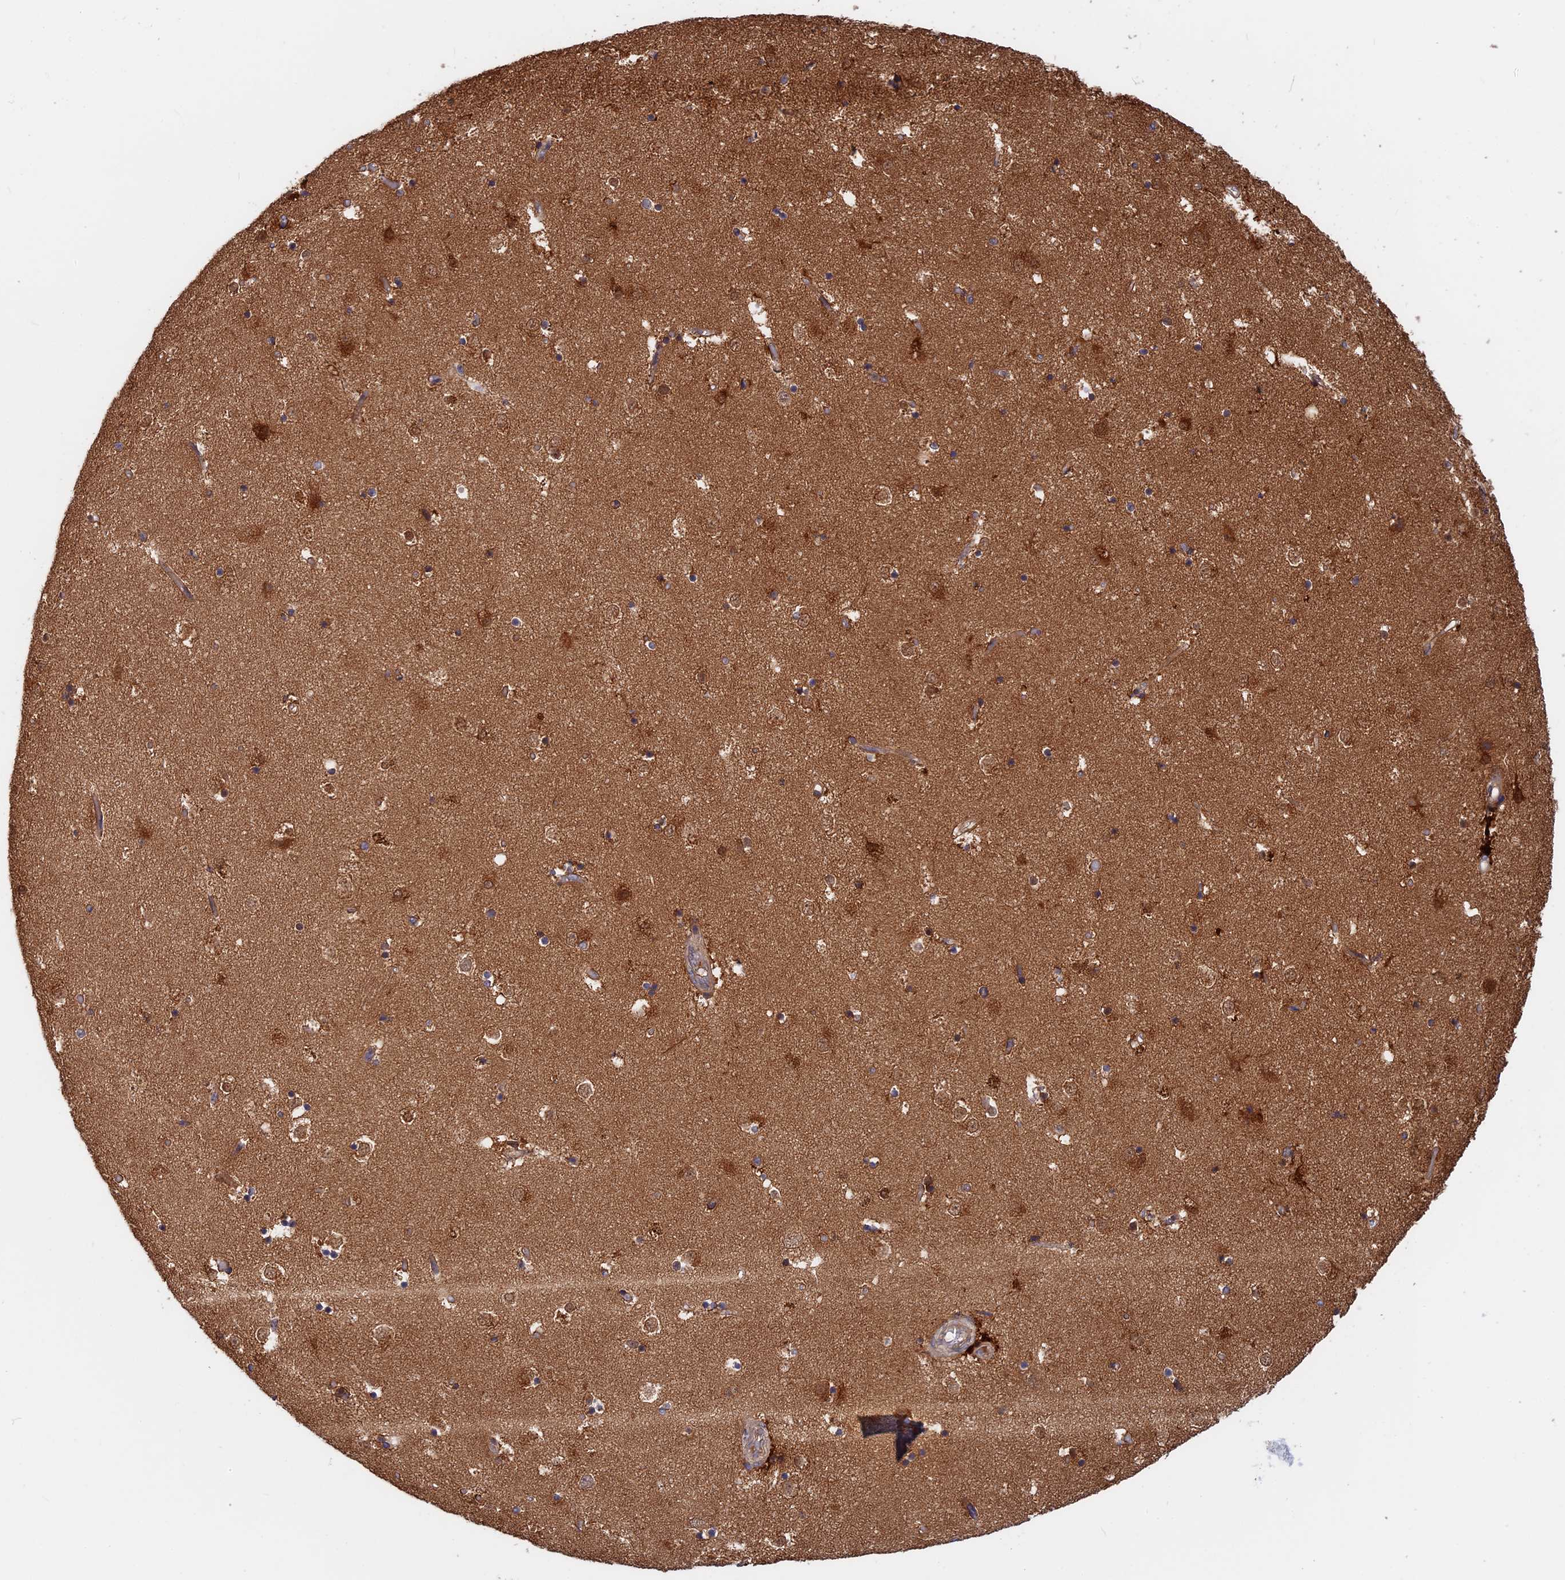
{"staining": {"intensity": "moderate", "quantity": "<25%", "location": "cytoplasmic/membranous"}, "tissue": "caudate", "cell_type": "Glial cells", "image_type": "normal", "snomed": [{"axis": "morphology", "description": "Normal tissue, NOS"}, {"axis": "topography", "description": "Lateral ventricle wall"}], "caption": "This photomicrograph displays immunohistochemistry staining of normal caudate, with low moderate cytoplasmic/membranous positivity in approximately <25% of glial cells.", "gene": "BLVRA", "patient": {"sex": "female", "age": 52}}